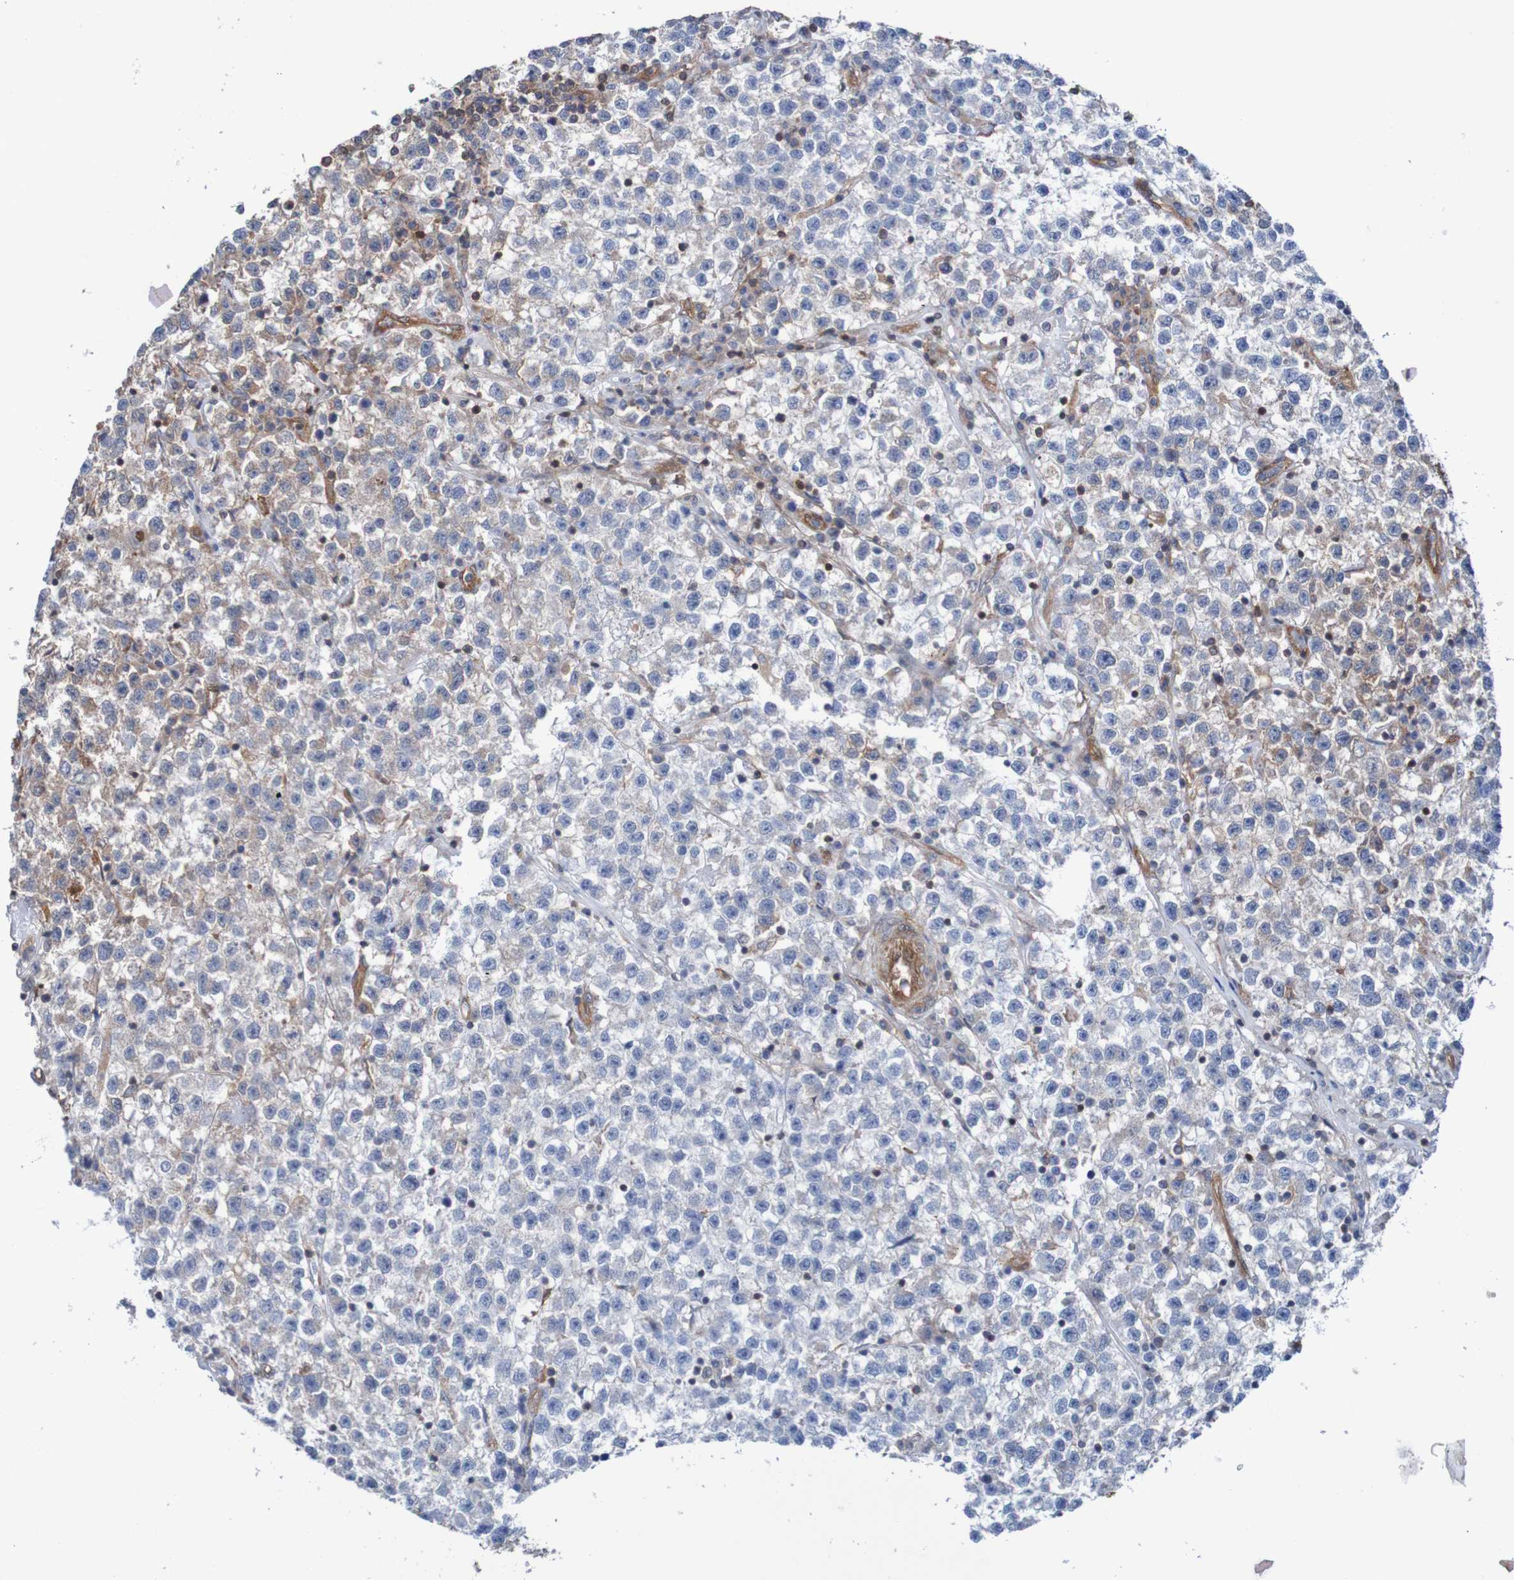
{"staining": {"intensity": "weak", "quantity": "25%-75%", "location": "cytoplasmic/membranous"}, "tissue": "testis cancer", "cell_type": "Tumor cells", "image_type": "cancer", "snomed": [{"axis": "morphology", "description": "Seminoma, NOS"}, {"axis": "topography", "description": "Testis"}], "caption": "High-magnification brightfield microscopy of seminoma (testis) stained with DAB (brown) and counterstained with hematoxylin (blue). tumor cells exhibit weak cytoplasmic/membranous expression is seen in about25%-75% of cells. (brown staining indicates protein expression, while blue staining denotes nuclei).", "gene": "RIGI", "patient": {"sex": "male", "age": 22}}